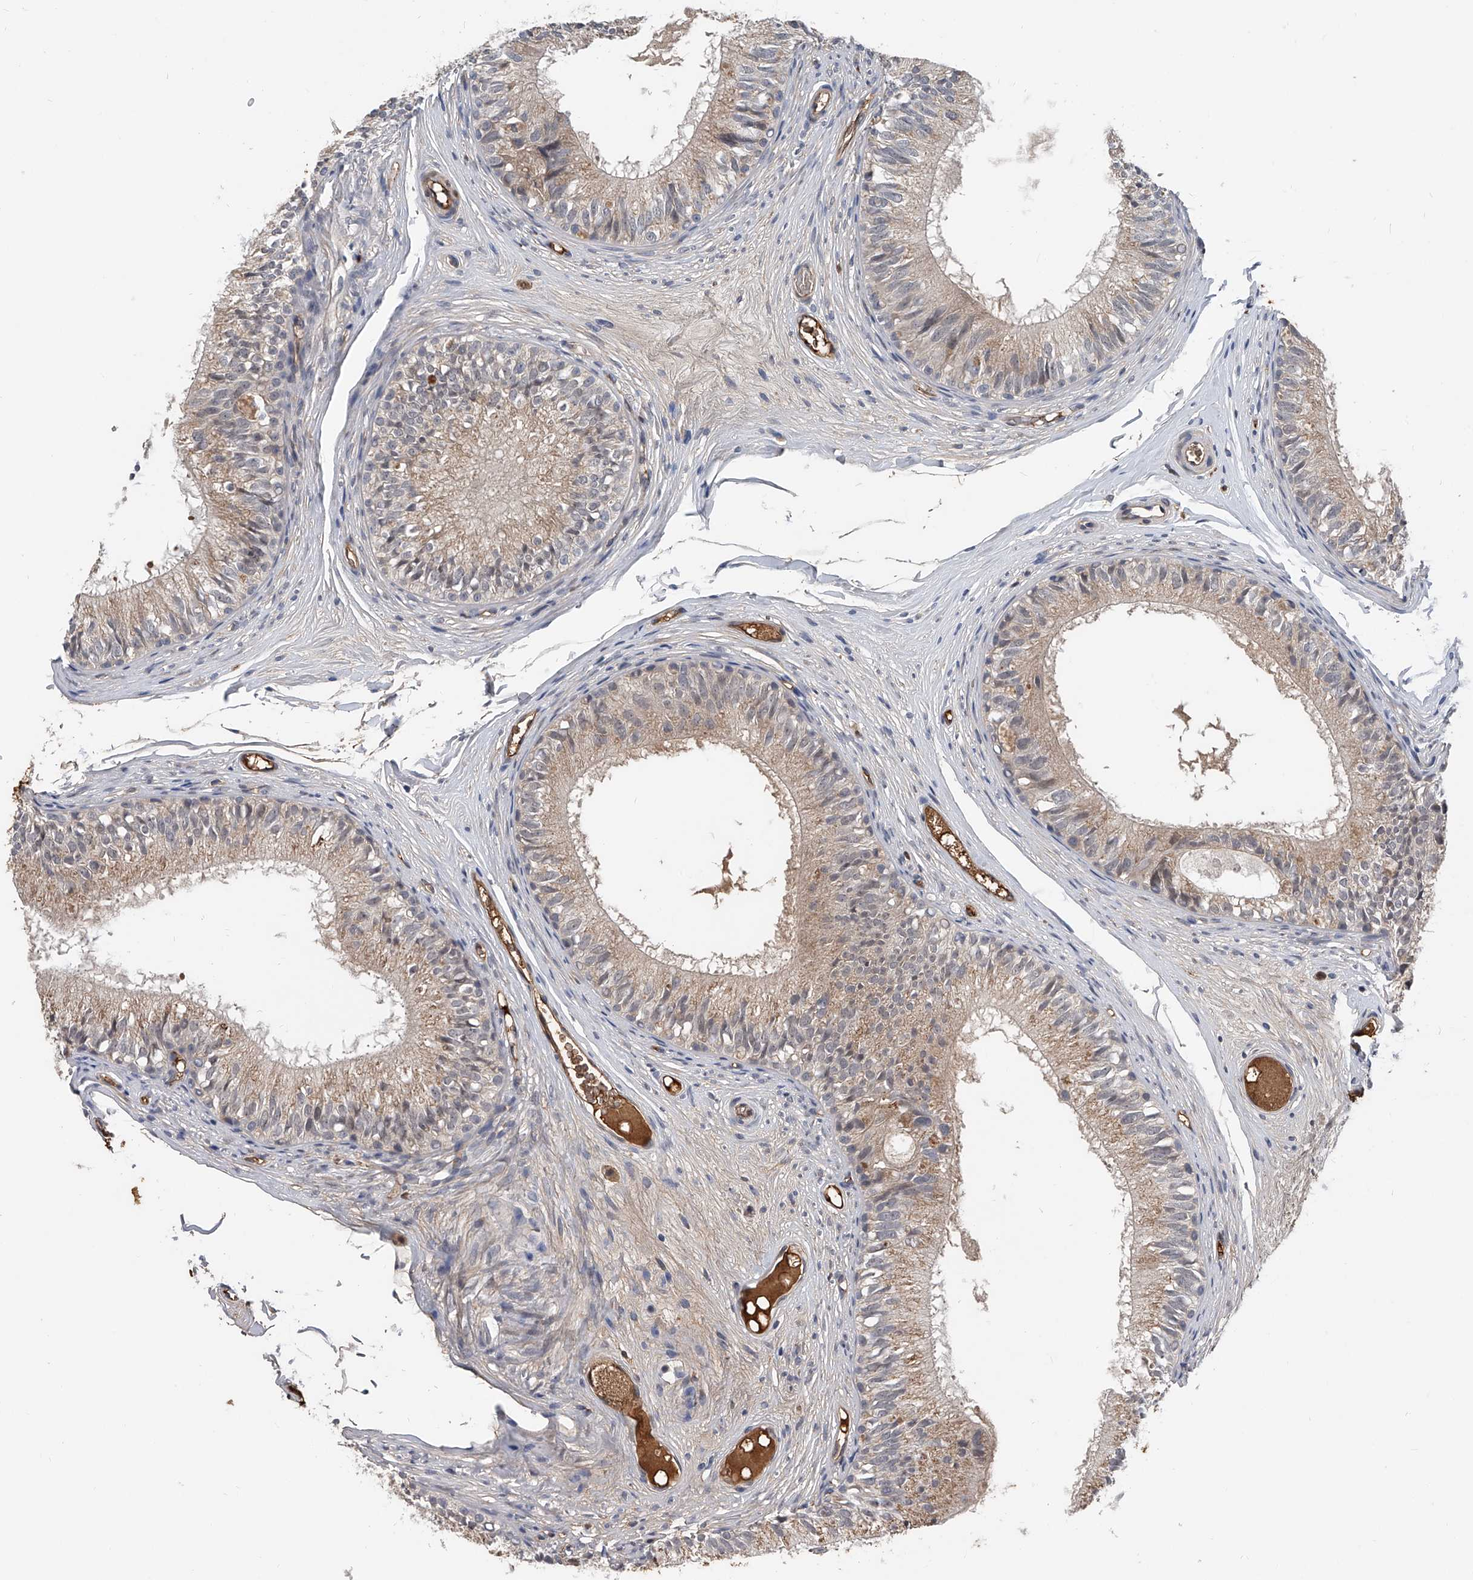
{"staining": {"intensity": "weak", "quantity": ">75%", "location": "cytoplasmic/membranous"}, "tissue": "epididymis", "cell_type": "Glandular cells", "image_type": "normal", "snomed": [{"axis": "morphology", "description": "Normal tissue, NOS"}, {"axis": "morphology", "description": "Seminoma in situ"}, {"axis": "topography", "description": "Testis"}, {"axis": "topography", "description": "Epididymis"}], "caption": "High-power microscopy captured an IHC photomicrograph of unremarkable epididymis, revealing weak cytoplasmic/membranous staining in about >75% of glandular cells.", "gene": "ZNF25", "patient": {"sex": "male", "age": 28}}